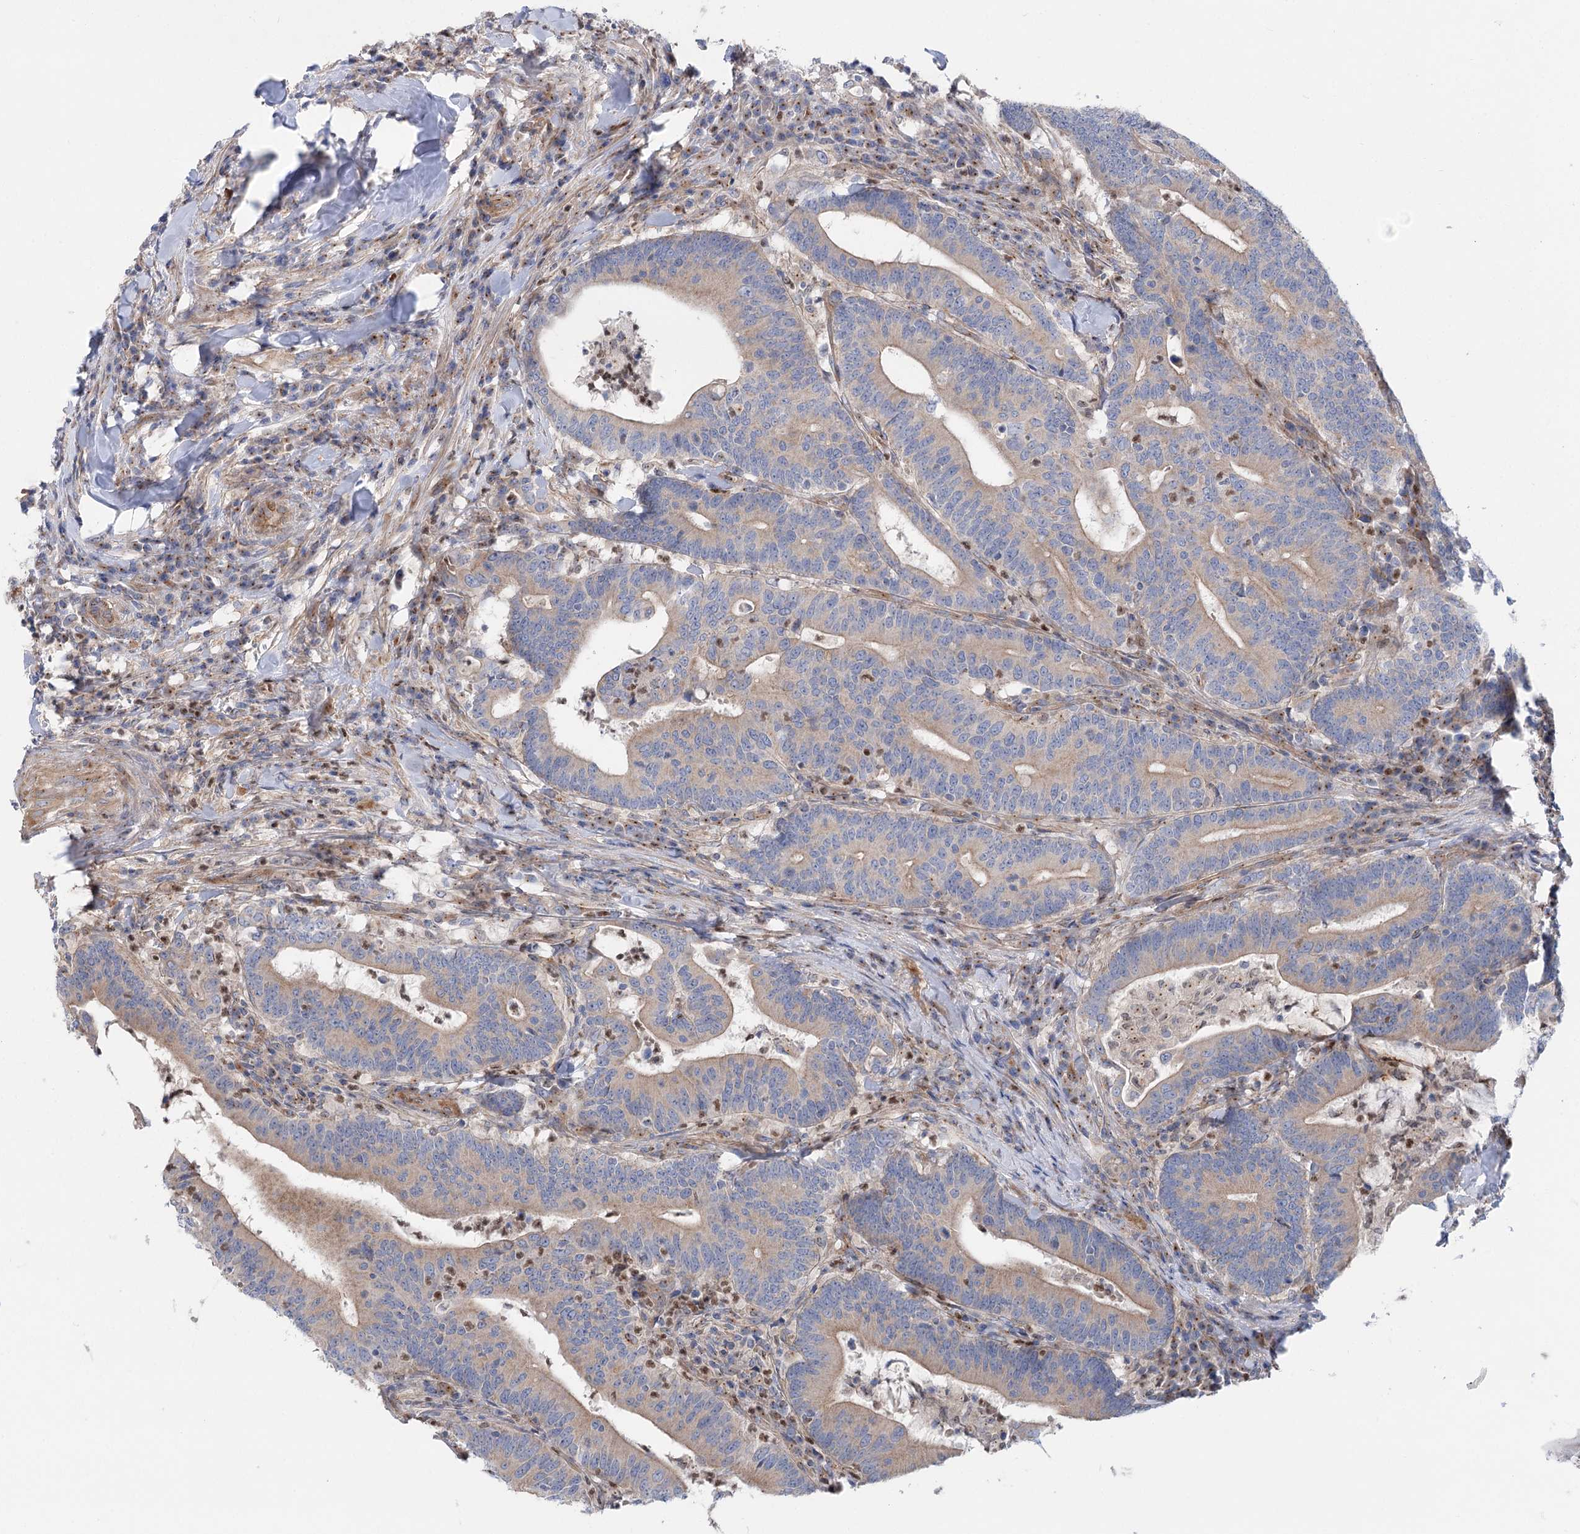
{"staining": {"intensity": "moderate", "quantity": ">75%", "location": "cytoplasmic/membranous"}, "tissue": "colorectal cancer", "cell_type": "Tumor cells", "image_type": "cancer", "snomed": [{"axis": "morphology", "description": "Adenocarcinoma, NOS"}, {"axis": "topography", "description": "Colon"}], "caption": "IHC image of colorectal cancer (adenocarcinoma) stained for a protein (brown), which displays medium levels of moderate cytoplasmic/membranous expression in about >75% of tumor cells.", "gene": "SCN11A", "patient": {"sex": "female", "age": 66}}